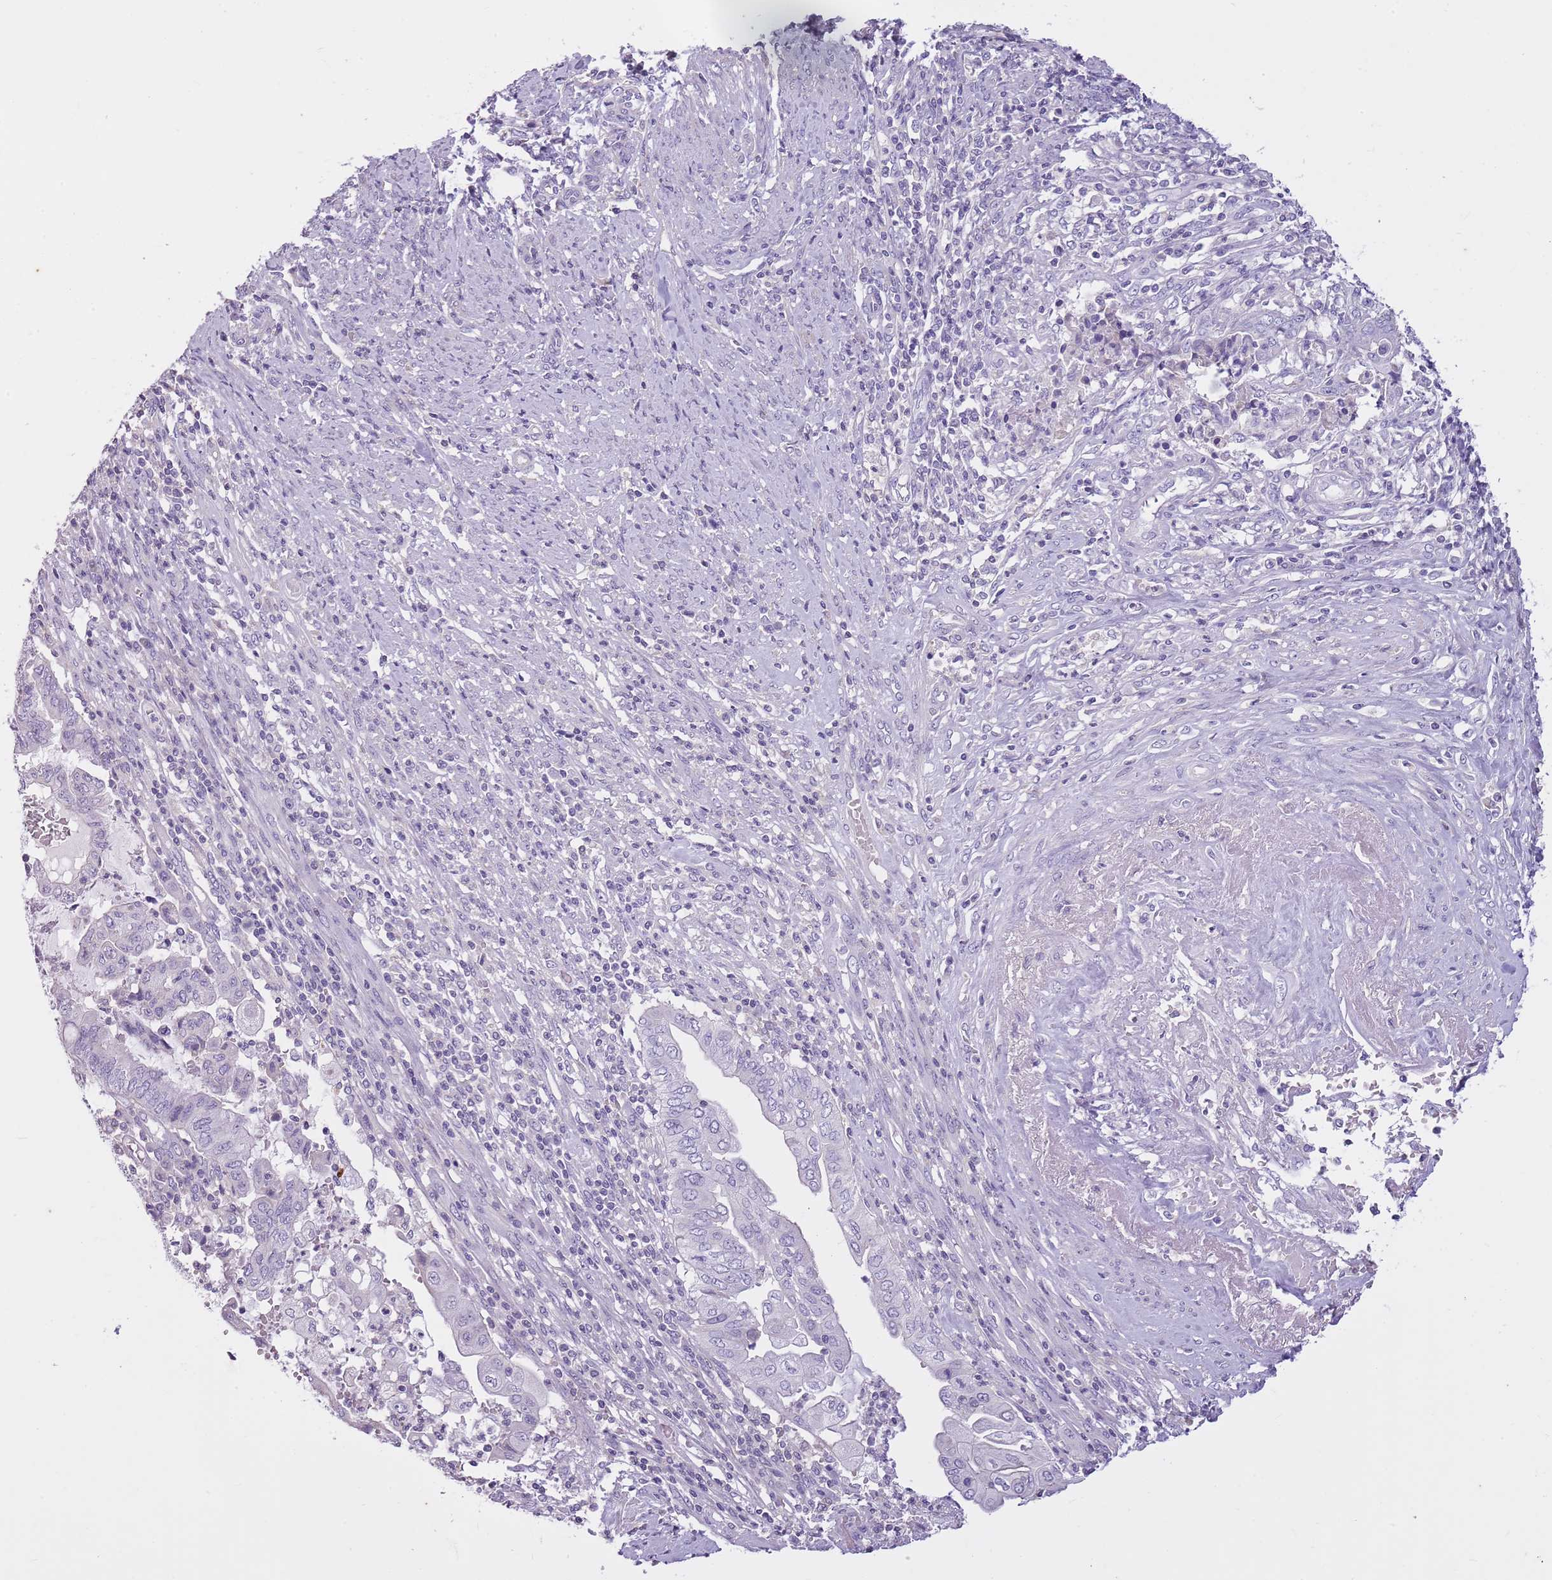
{"staining": {"intensity": "negative", "quantity": "none", "location": "none"}, "tissue": "endometrial cancer", "cell_type": "Tumor cells", "image_type": "cancer", "snomed": [{"axis": "morphology", "description": "Adenocarcinoma, NOS"}, {"axis": "topography", "description": "Uterus"}, {"axis": "topography", "description": "Endometrium"}], "caption": "IHC of human endometrial cancer (adenocarcinoma) displays no positivity in tumor cells. (Immunohistochemistry (ihc), brightfield microscopy, high magnification).", "gene": "CNPPD1", "patient": {"sex": "female", "age": 70}}